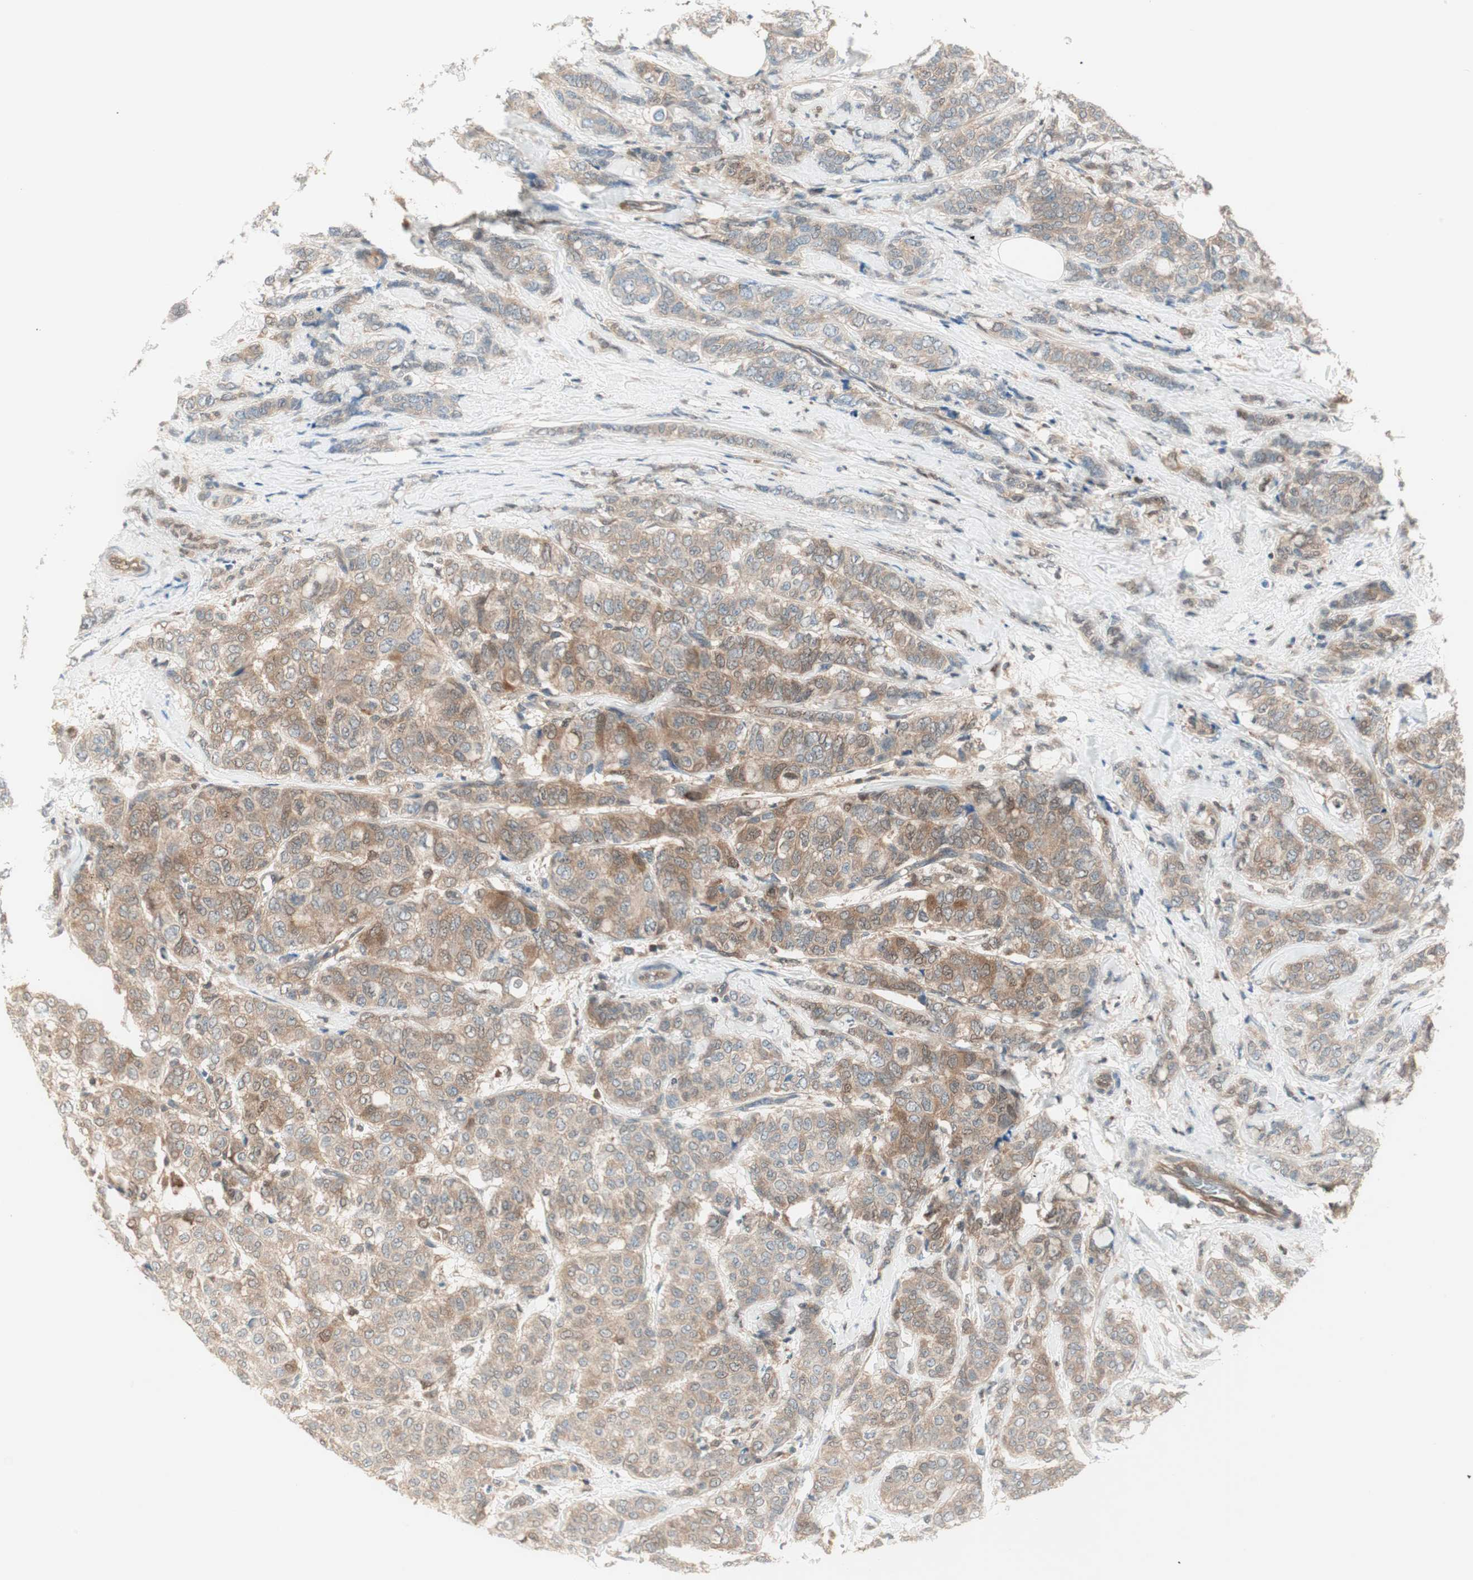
{"staining": {"intensity": "moderate", "quantity": ">75%", "location": "cytoplasmic/membranous"}, "tissue": "breast cancer", "cell_type": "Tumor cells", "image_type": "cancer", "snomed": [{"axis": "morphology", "description": "Lobular carcinoma"}, {"axis": "topography", "description": "Breast"}], "caption": "Protein analysis of breast lobular carcinoma tissue displays moderate cytoplasmic/membranous staining in approximately >75% of tumor cells.", "gene": "GALT", "patient": {"sex": "female", "age": 60}}